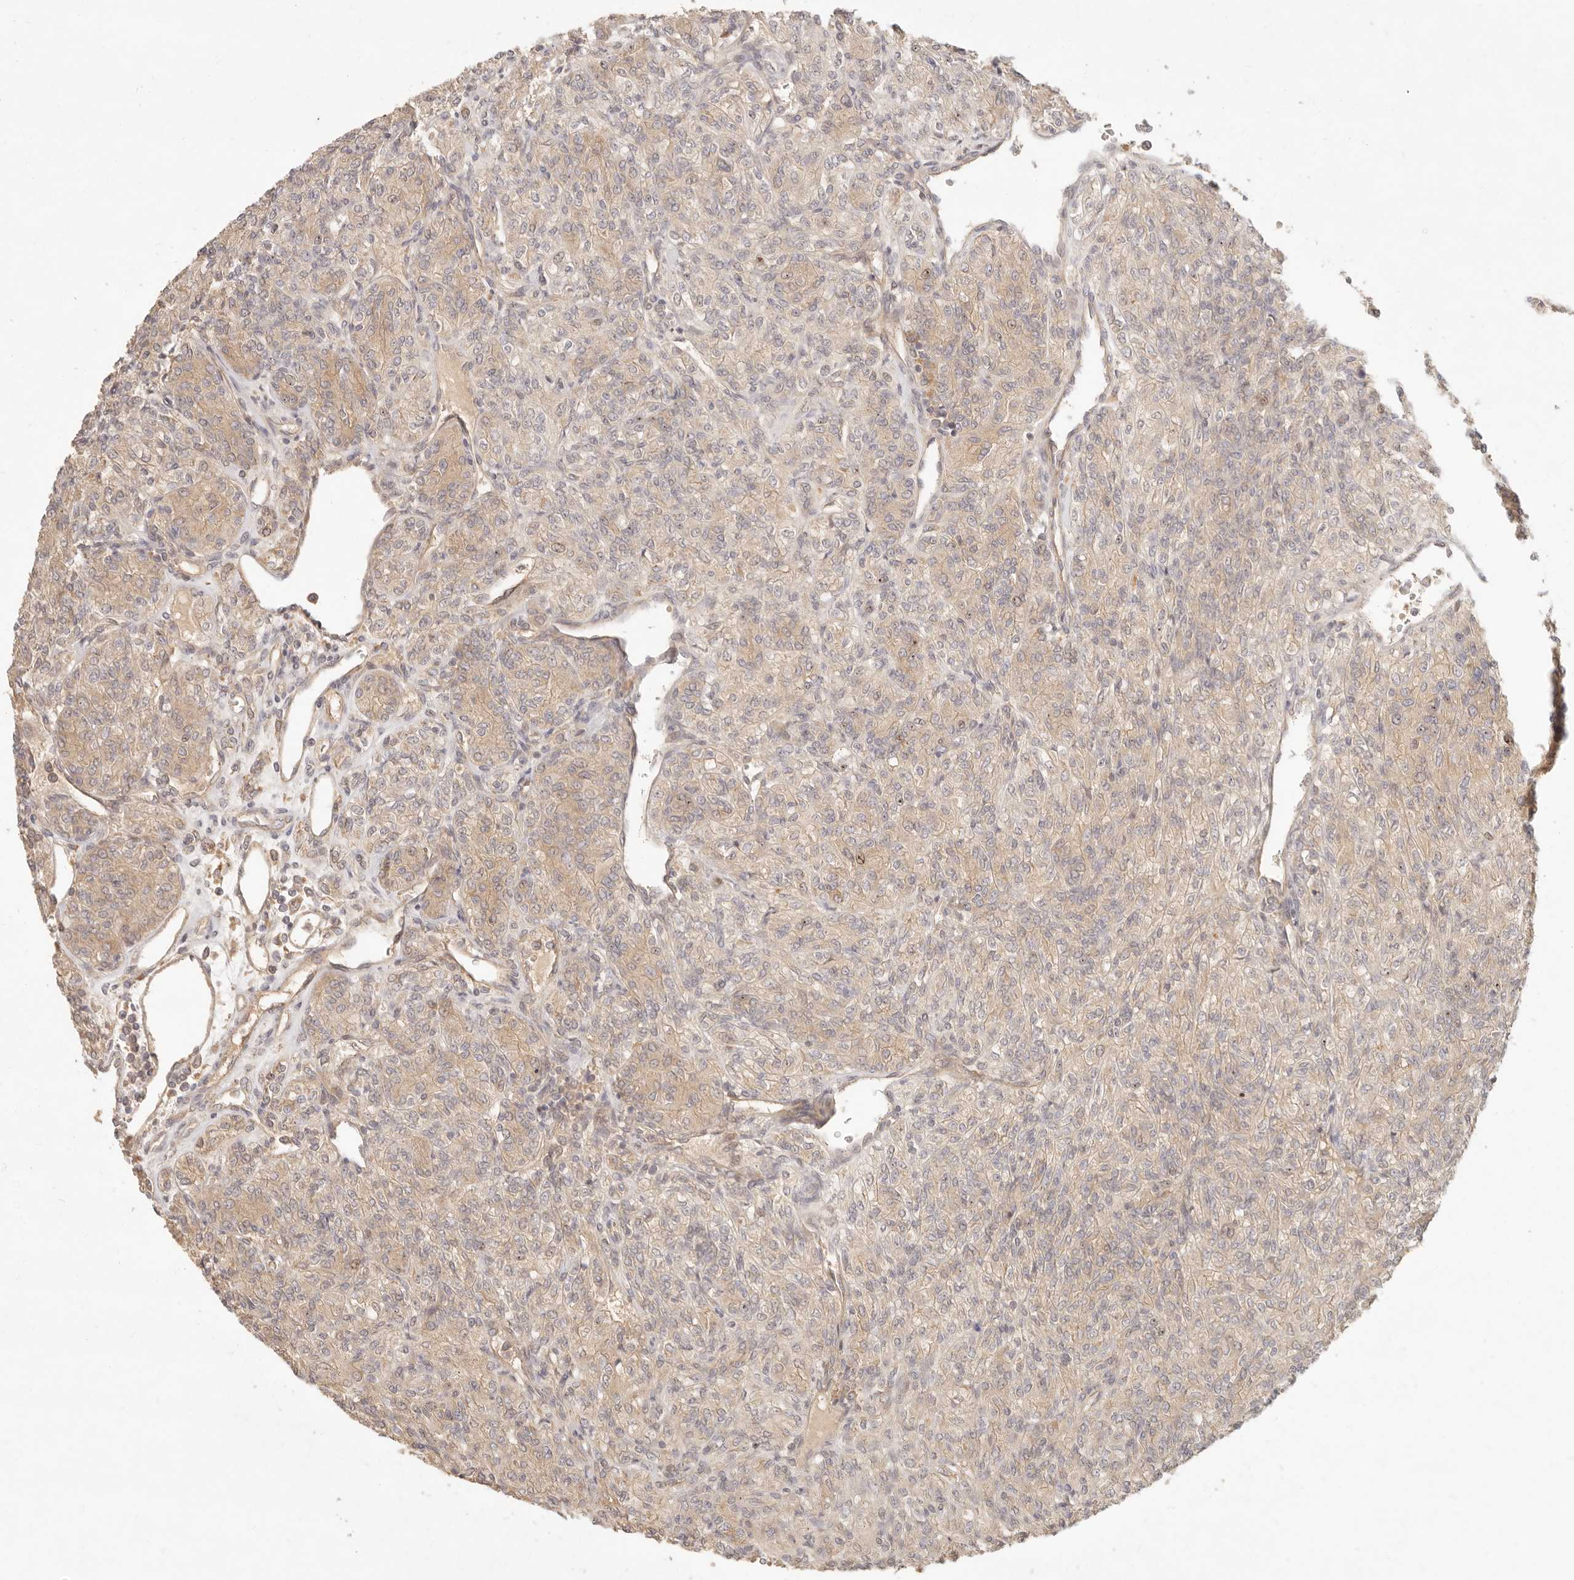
{"staining": {"intensity": "weak", "quantity": "25%-75%", "location": "cytoplasmic/membranous"}, "tissue": "renal cancer", "cell_type": "Tumor cells", "image_type": "cancer", "snomed": [{"axis": "morphology", "description": "Adenocarcinoma, NOS"}, {"axis": "topography", "description": "Kidney"}], "caption": "Renal adenocarcinoma stained with a brown dye exhibits weak cytoplasmic/membranous positive expression in about 25%-75% of tumor cells.", "gene": "PPP1R3B", "patient": {"sex": "male", "age": 77}}